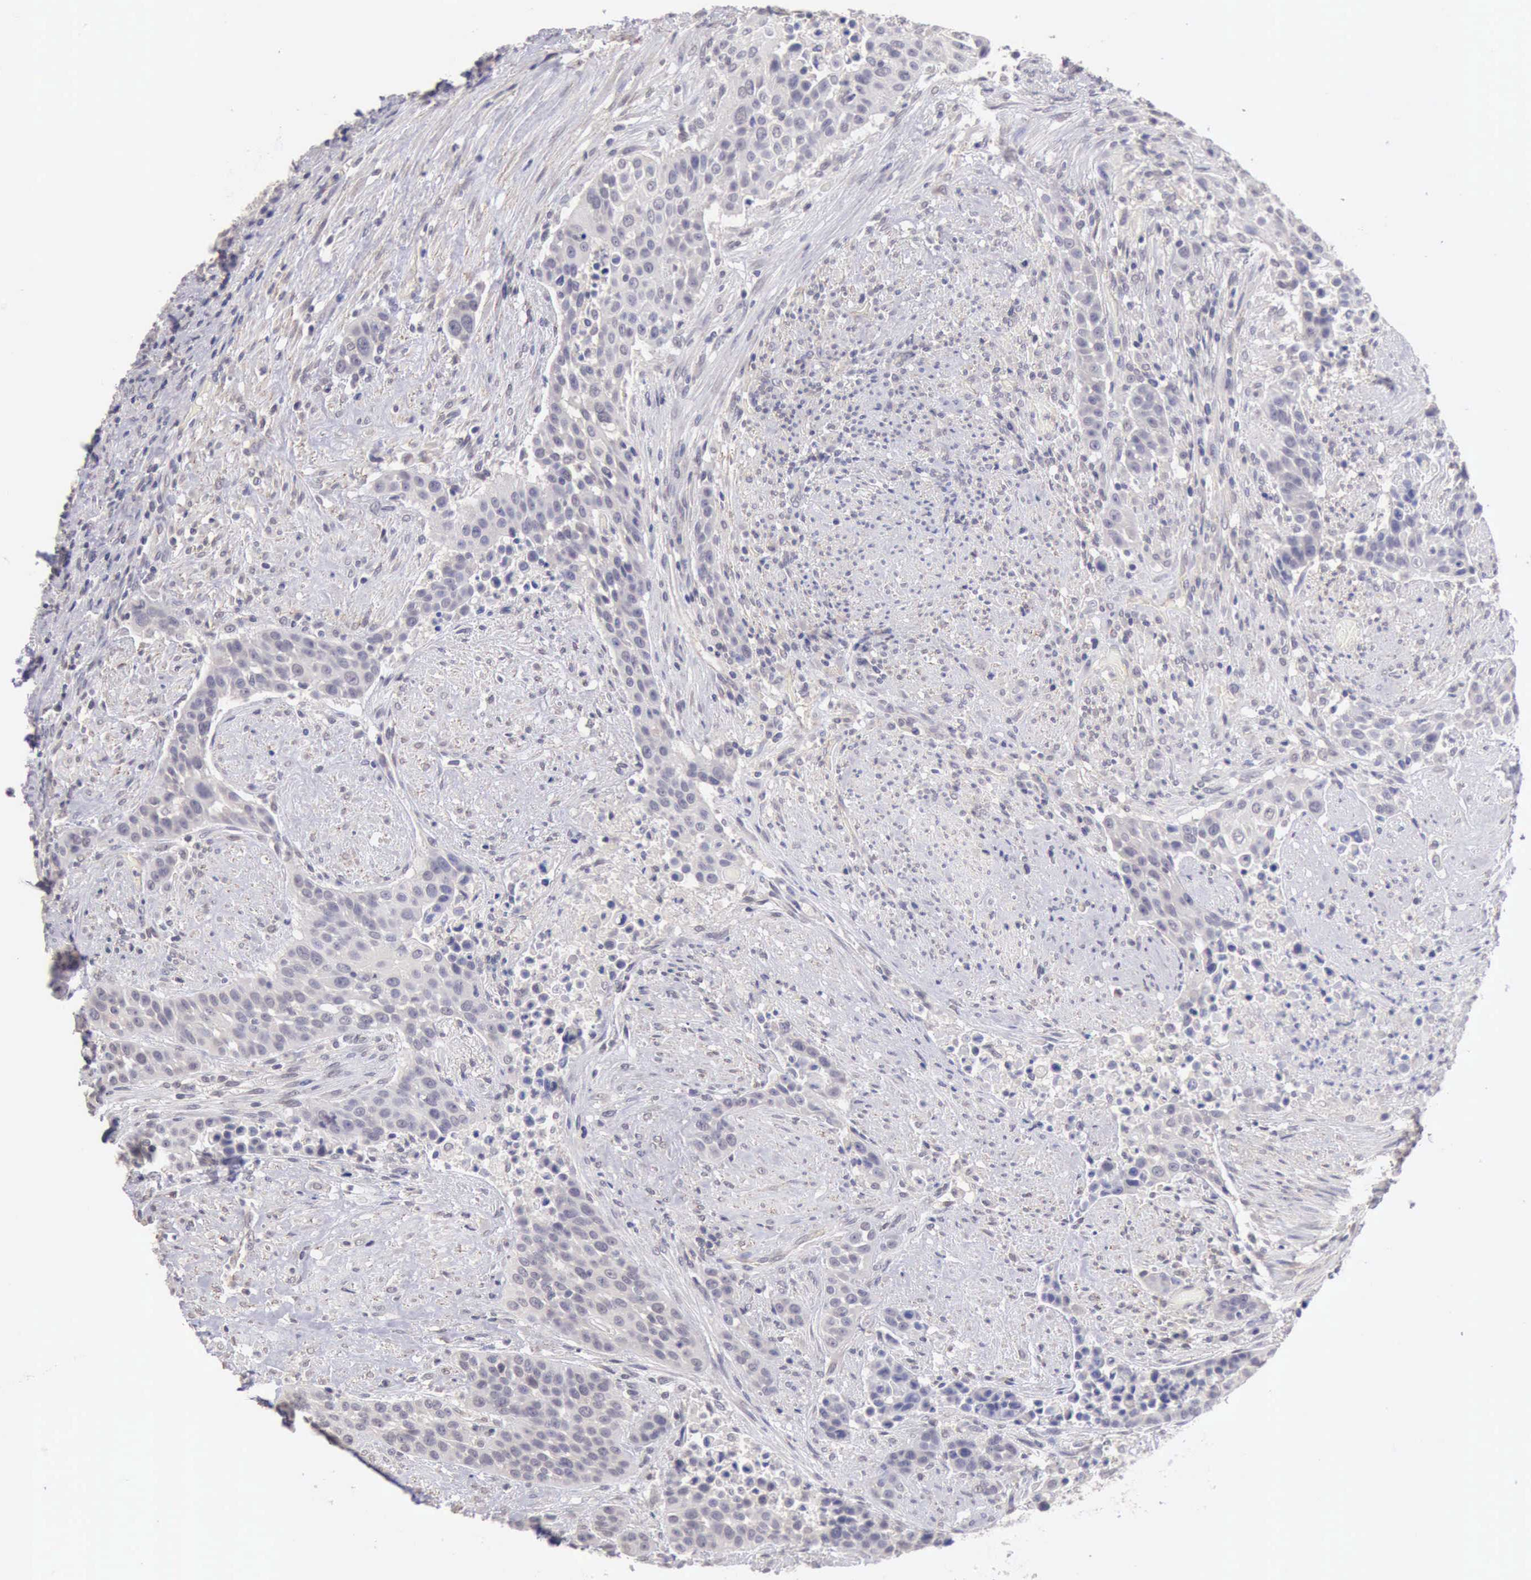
{"staining": {"intensity": "negative", "quantity": "none", "location": "none"}, "tissue": "urothelial cancer", "cell_type": "Tumor cells", "image_type": "cancer", "snomed": [{"axis": "morphology", "description": "Urothelial carcinoma, High grade"}, {"axis": "topography", "description": "Urinary bladder"}], "caption": "Immunohistochemical staining of urothelial cancer displays no significant expression in tumor cells. The staining was performed using DAB to visualize the protein expression in brown, while the nuclei were stained in blue with hematoxylin (Magnification: 20x).", "gene": "KCND1", "patient": {"sex": "male", "age": 74}}